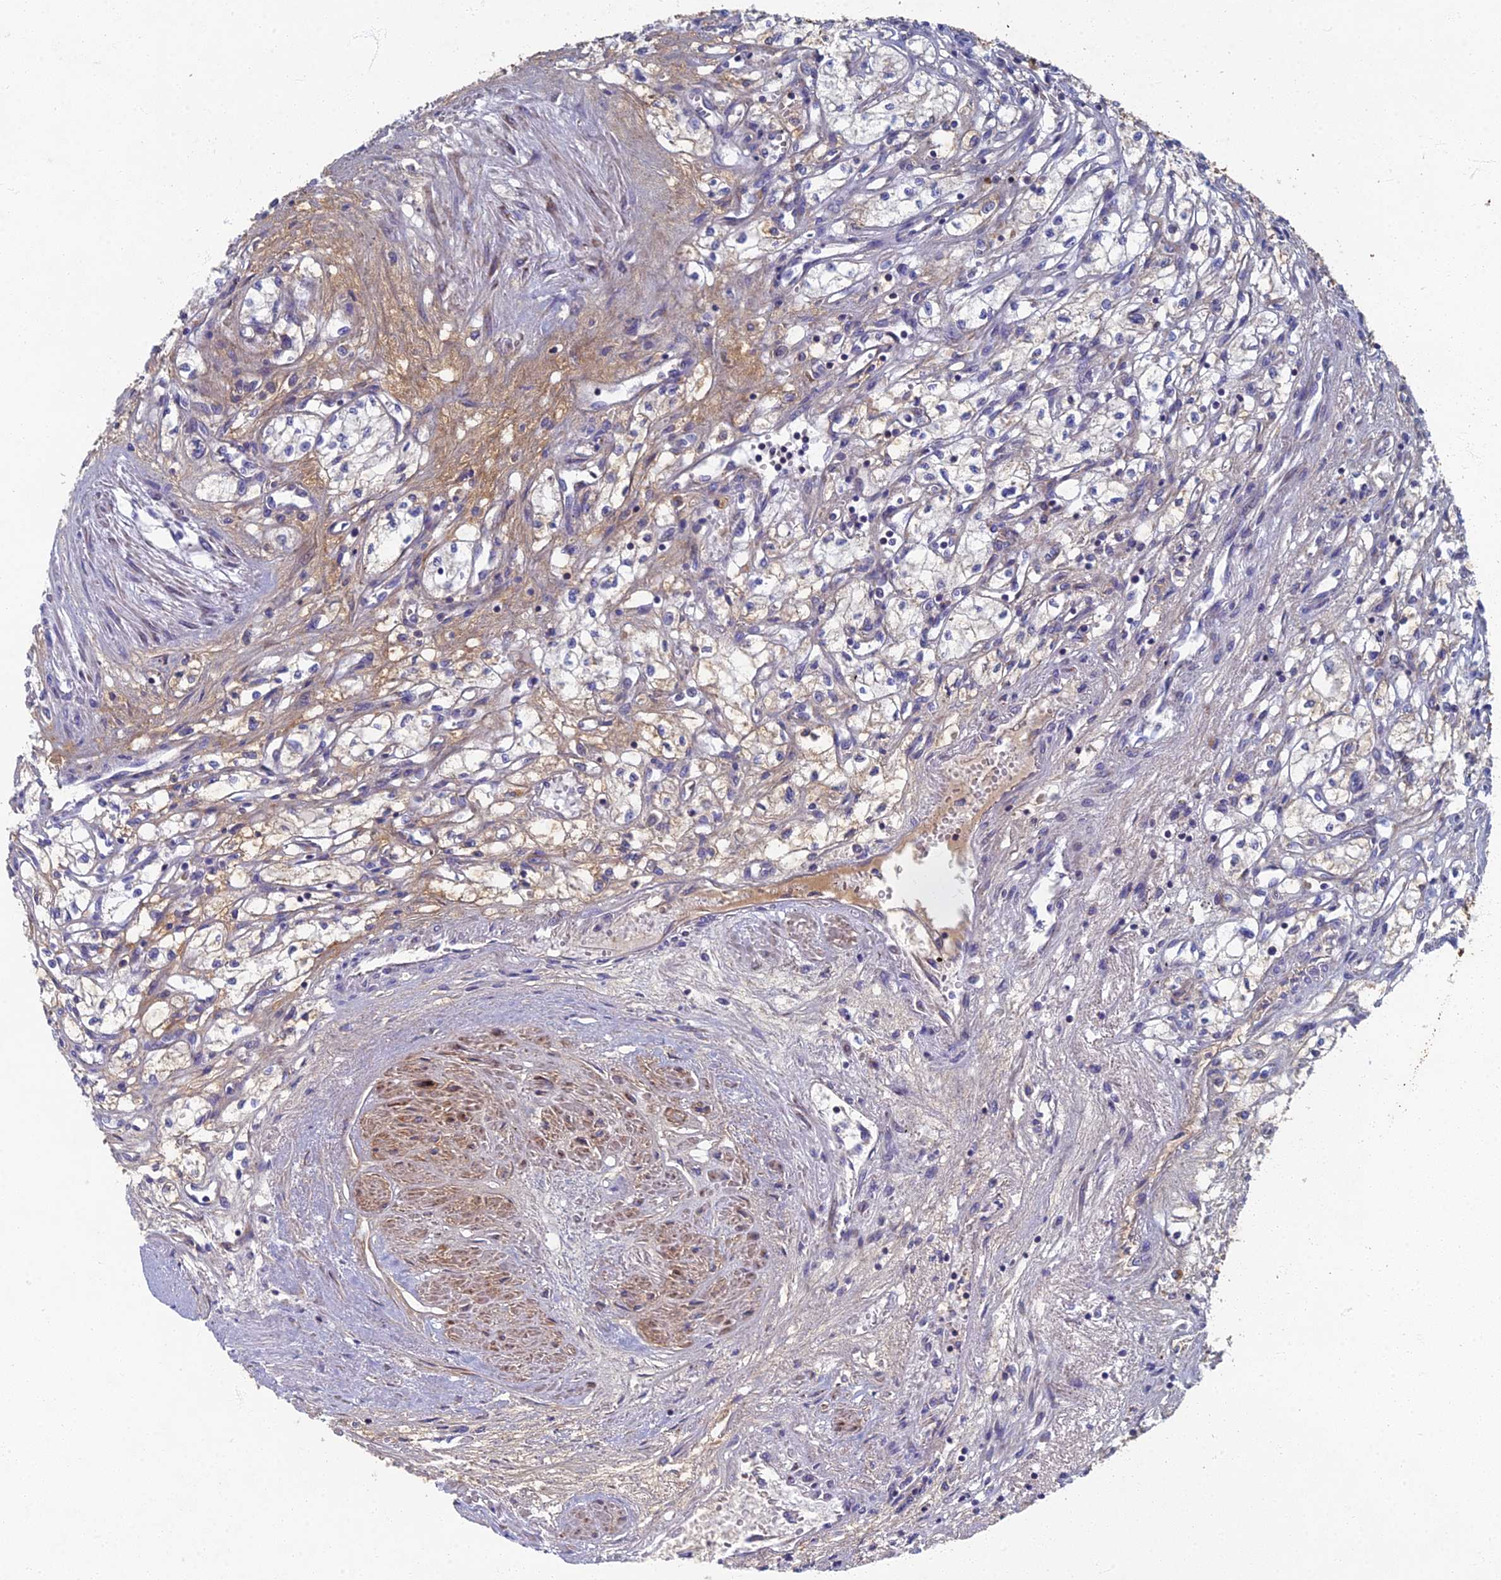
{"staining": {"intensity": "negative", "quantity": "none", "location": "none"}, "tissue": "renal cancer", "cell_type": "Tumor cells", "image_type": "cancer", "snomed": [{"axis": "morphology", "description": "Adenocarcinoma, NOS"}, {"axis": "topography", "description": "Kidney"}], "caption": "Immunohistochemistry (IHC) of renal cancer displays no expression in tumor cells.", "gene": "RNASEK", "patient": {"sex": "male", "age": 59}}